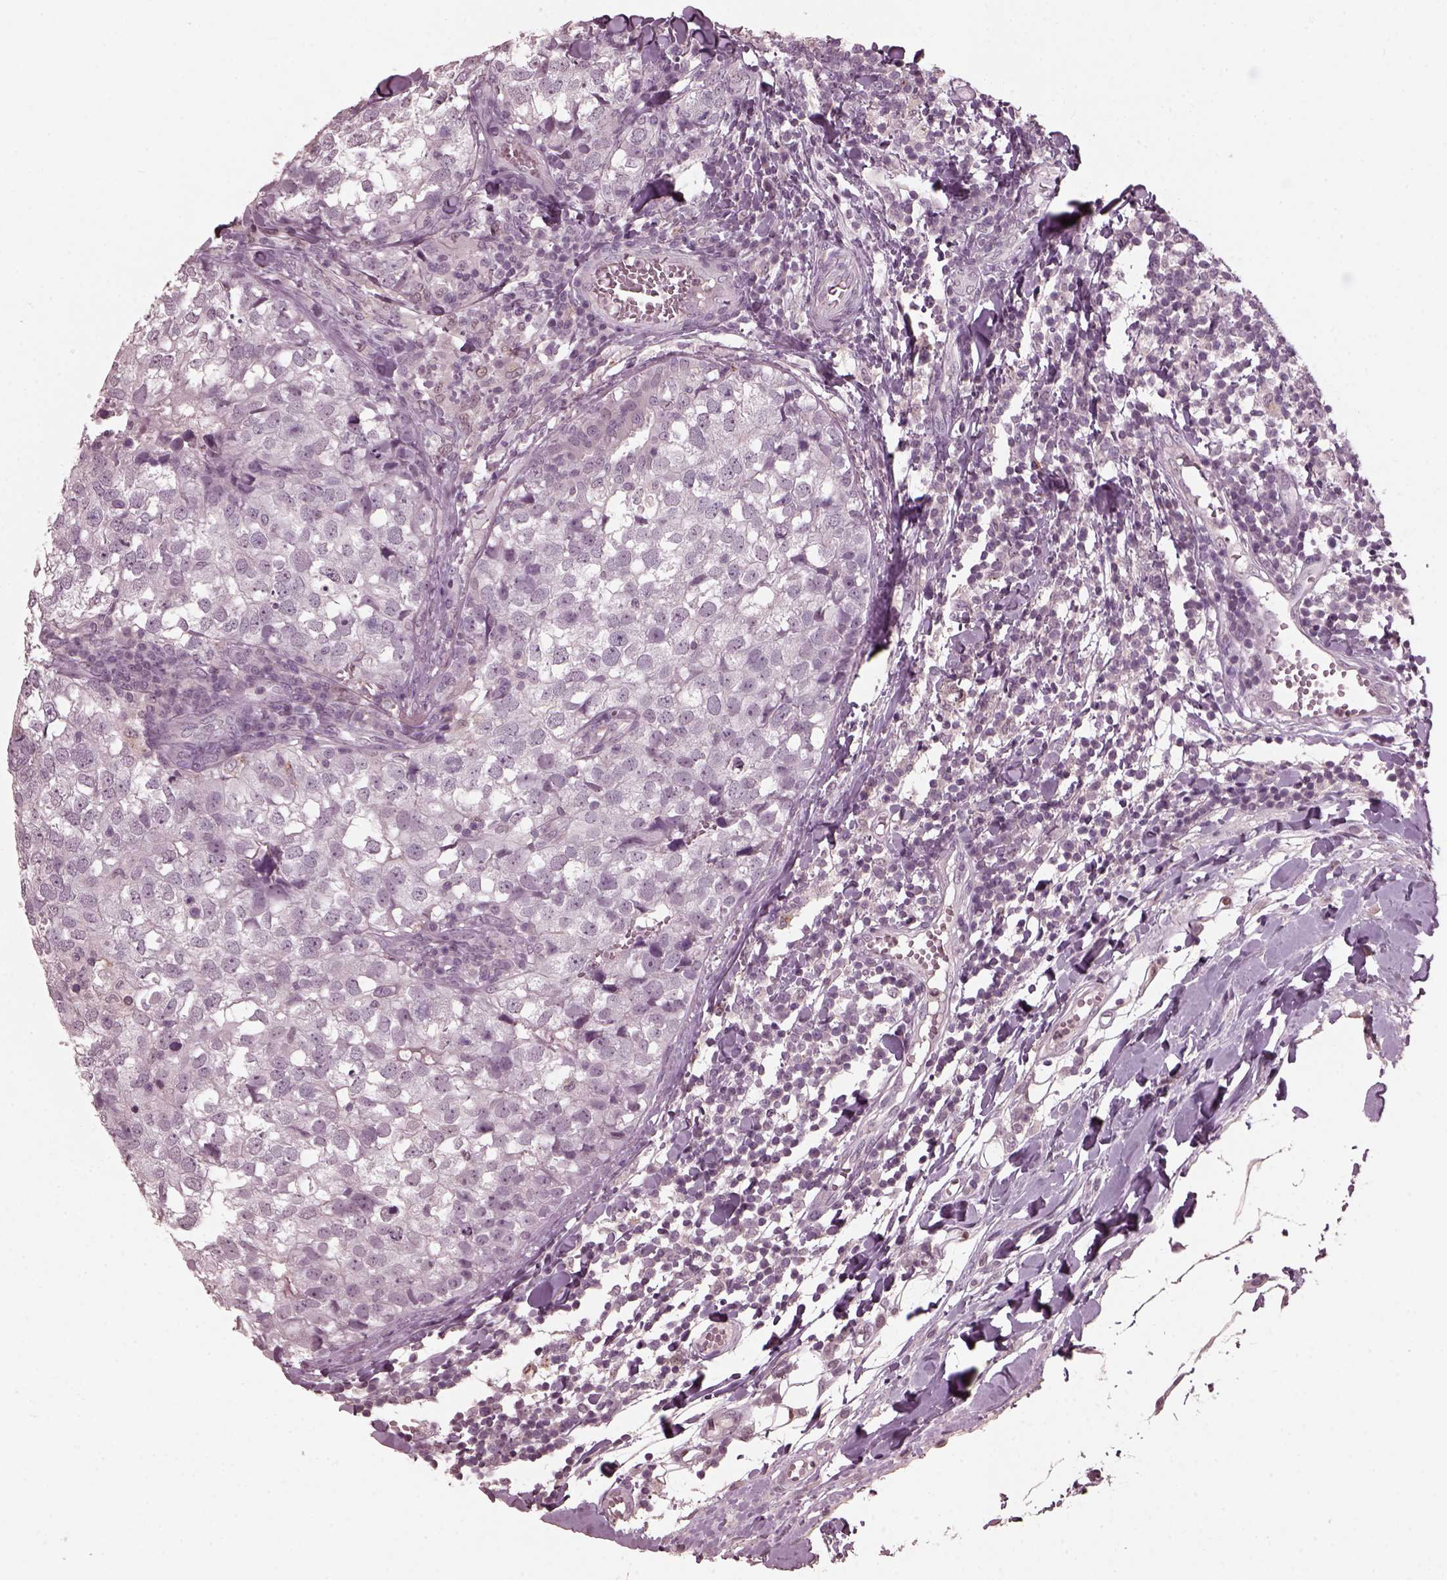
{"staining": {"intensity": "negative", "quantity": "none", "location": "none"}, "tissue": "breast cancer", "cell_type": "Tumor cells", "image_type": "cancer", "snomed": [{"axis": "morphology", "description": "Duct carcinoma"}, {"axis": "topography", "description": "Breast"}], "caption": "High power microscopy micrograph of an immunohistochemistry (IHC) image of breast cancer, revealing no significant staining in tumor cells.", "gene": "TSKS", "patient": {"sex": "female", "age": 30}}